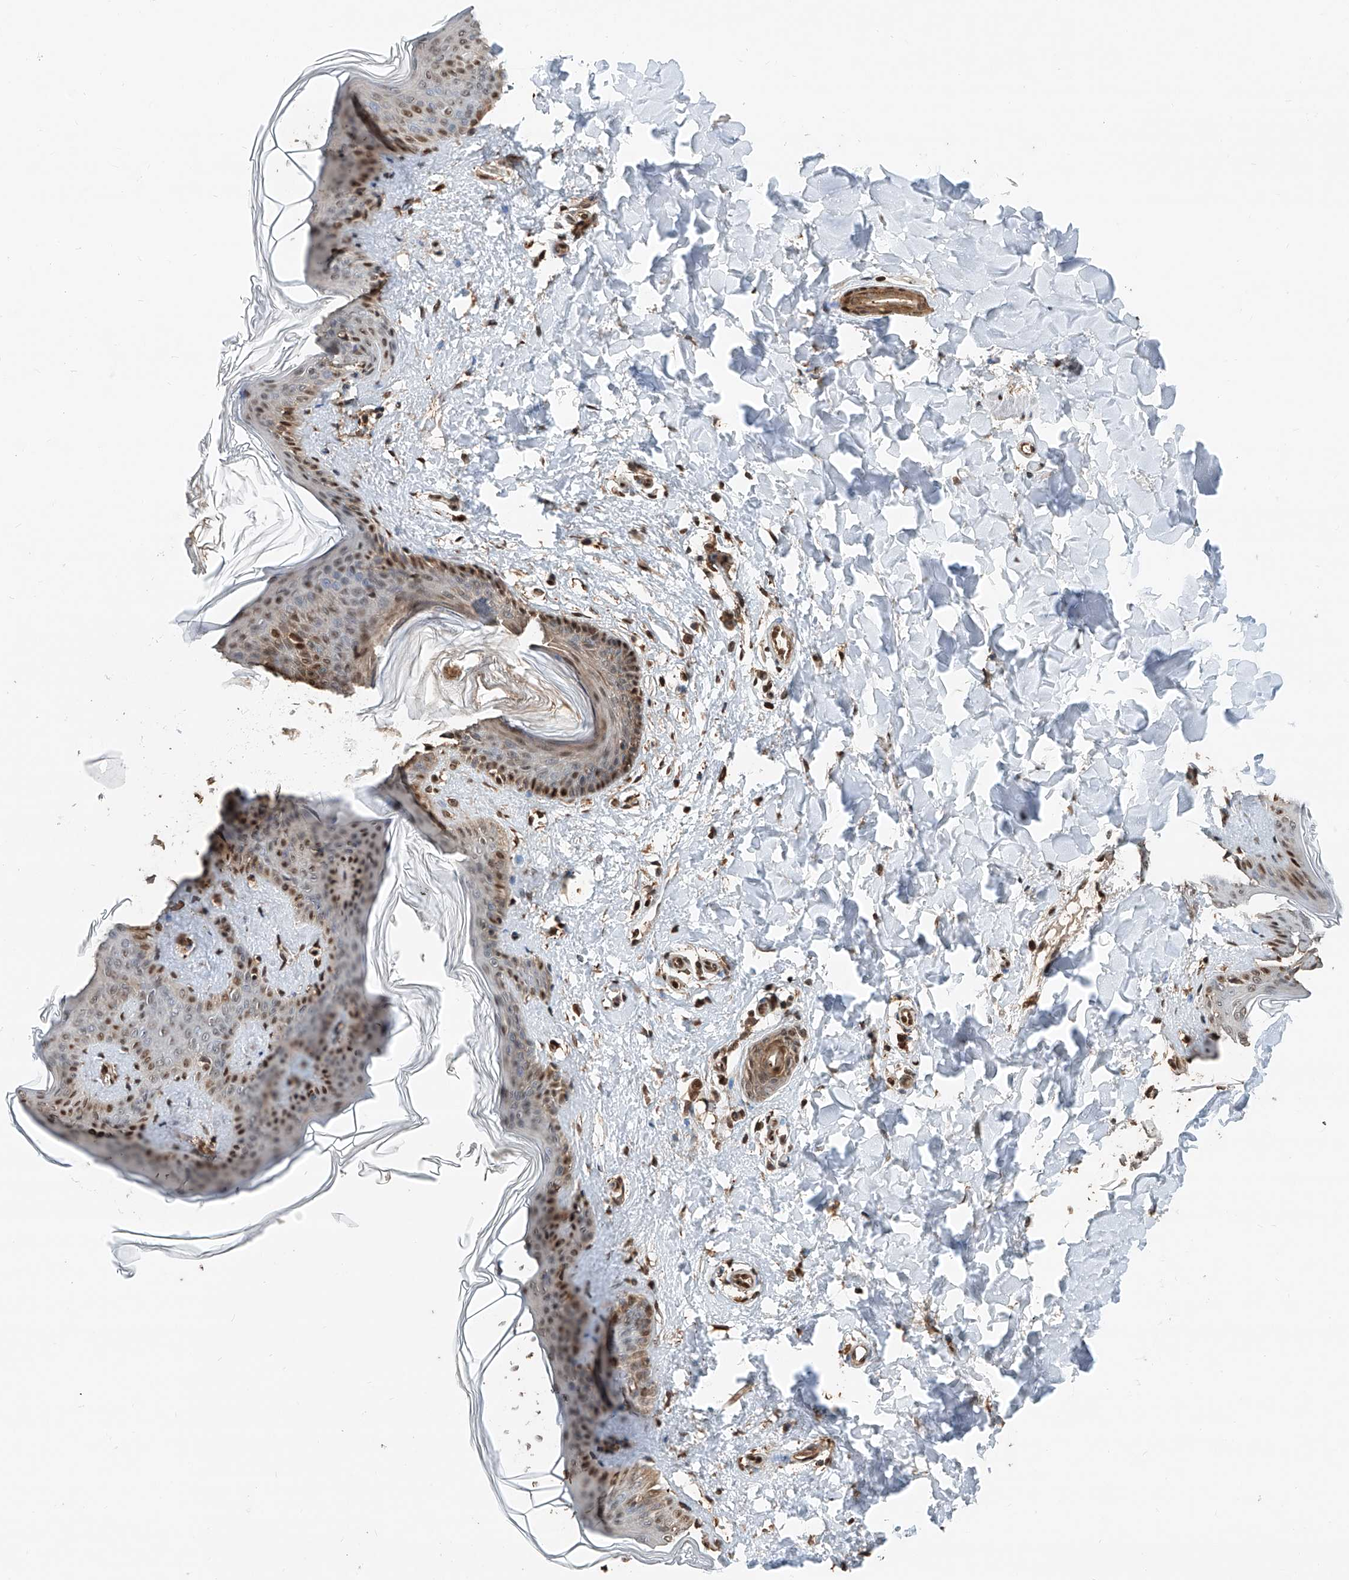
{"staining": {"intensity": "strong", "quantity": ">75%", "location": "cytoplasmic/membranous,nuclear"}, "tissue": "skin", "cell_type": "Fibroblasts", "image_type": "normal", "snomed": [{"axis": "morphology", "description": "Normal tissue, NOS"}, {"axis": "topography", "description": "Skin"}], "caption": "A high-resolution photomicrograph shows immunohistochemistry staining of normal skin, which reveals strong cytoplasmic/membranous,nuclear staining in about >75% of fibroblasts. (Brightfield microscopy of DAB IHC at high magnification).", "gene": "RMND1", "patient": {"sex": "female", "age": 17}}